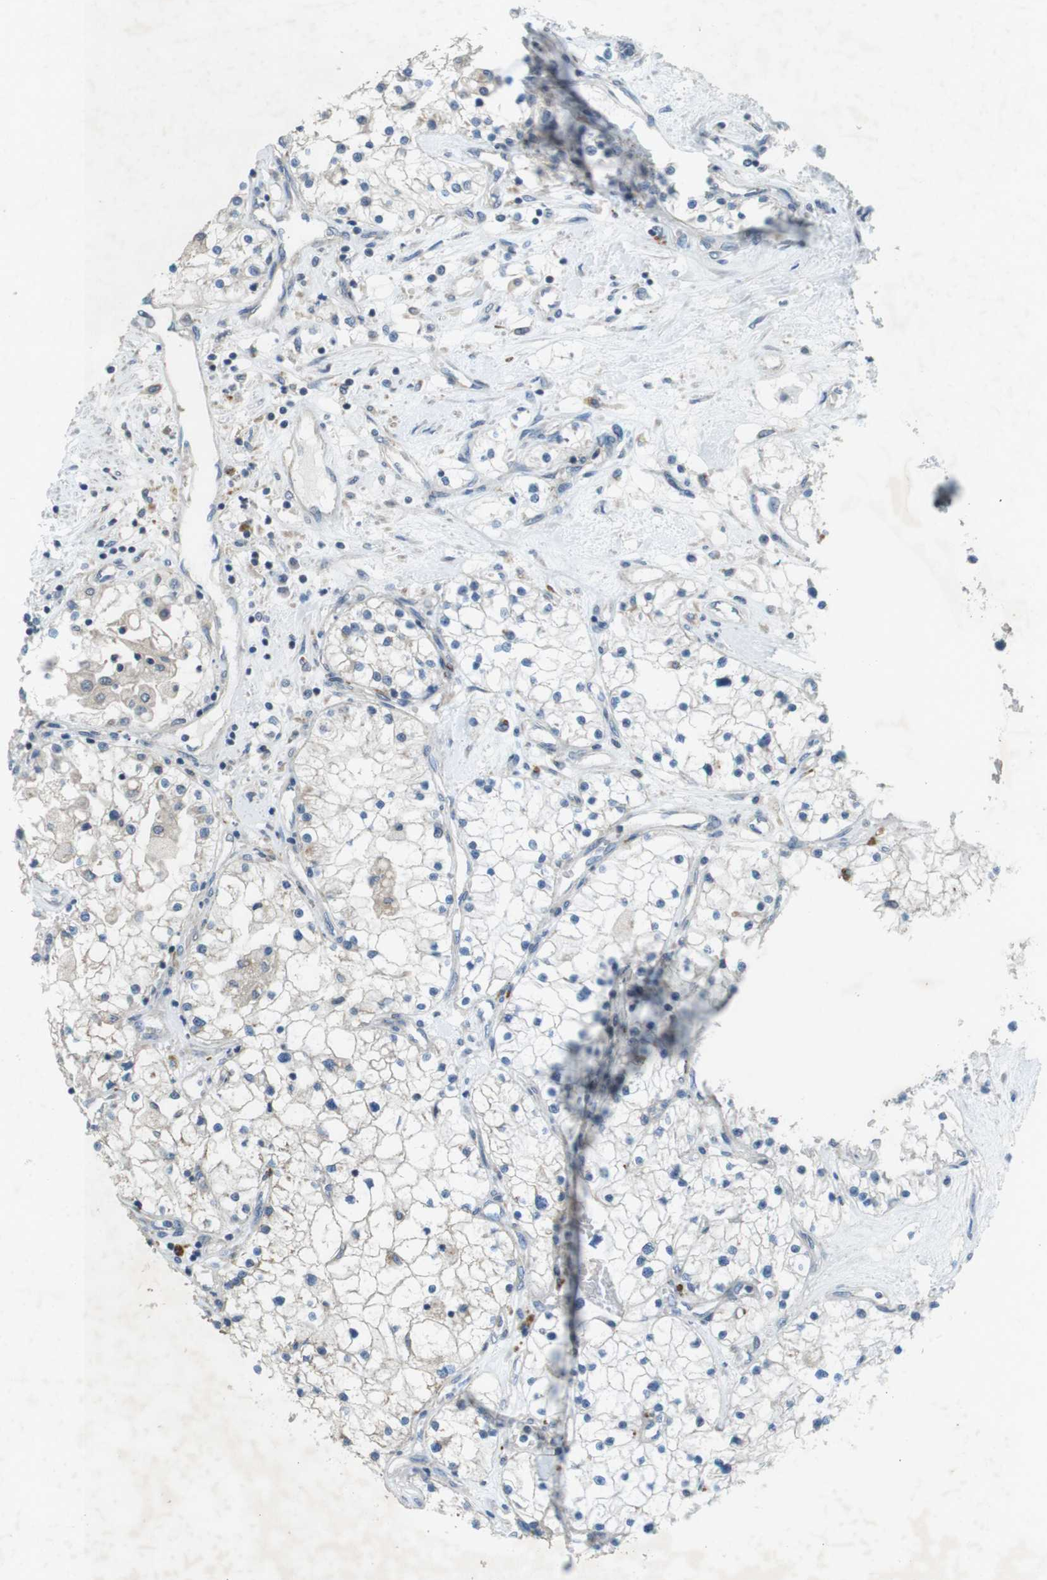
{"staining": {"intensity": "weak", "quantity": "<25%", "location": "cytoplasmic/membranous"}, "tissue": "renal cancer", "cell_type": "Tumor cells", "image_type": "cancer", "snomed": [{"axis": "morphology", "description": "Adenocarcinoma, NOS"}, {"axis": "topography", "description": "Kidney"}], "caption": "DAB immunohistochemical staining of human renal cancer reveals no significant positivity in tumor cells. Nuclei are stained in blue.", "gene": "TYW1", "patient": {"sex": "male", "age": 68}}